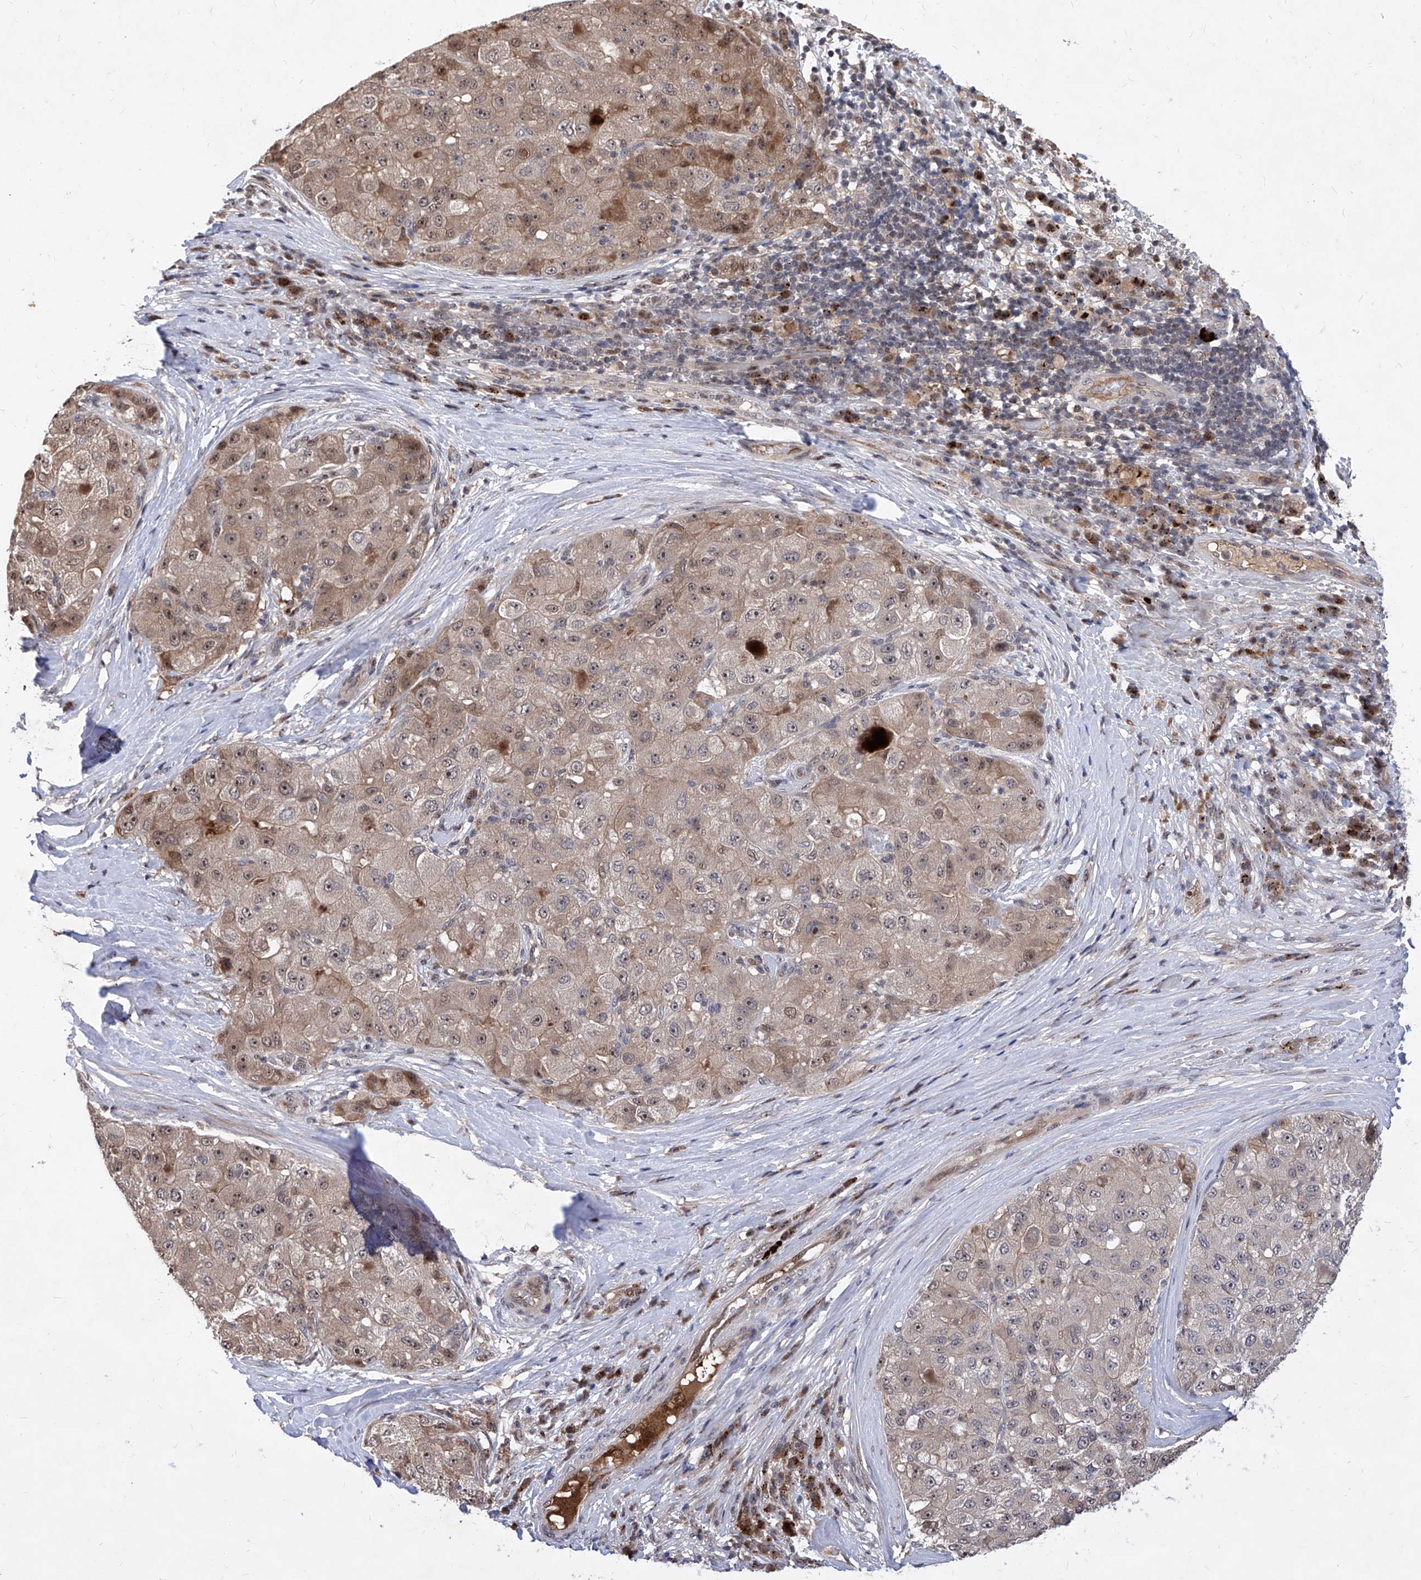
{"staining": {"intensity": "weak", "quantity": ">75%", "location": "cytoplasmic/membranous,nuclear"}, "tissue": "liver cancer", "cell_type": "Tumor cells", "image_type": "cancer", "snomed": [{"axis": "morphology", "description": "Carcinoma, Hepatocellular, NOS"}, {"axis": "topography", "description": "Liver"}], "caption": "Liver hepatocellular carcinoma tissue shows weak cytoplasmic/membranous and nuclear staining in about >75% of tumor cells", "gene": "LGR4", "patient": {"sex": "male", "age": 80}}